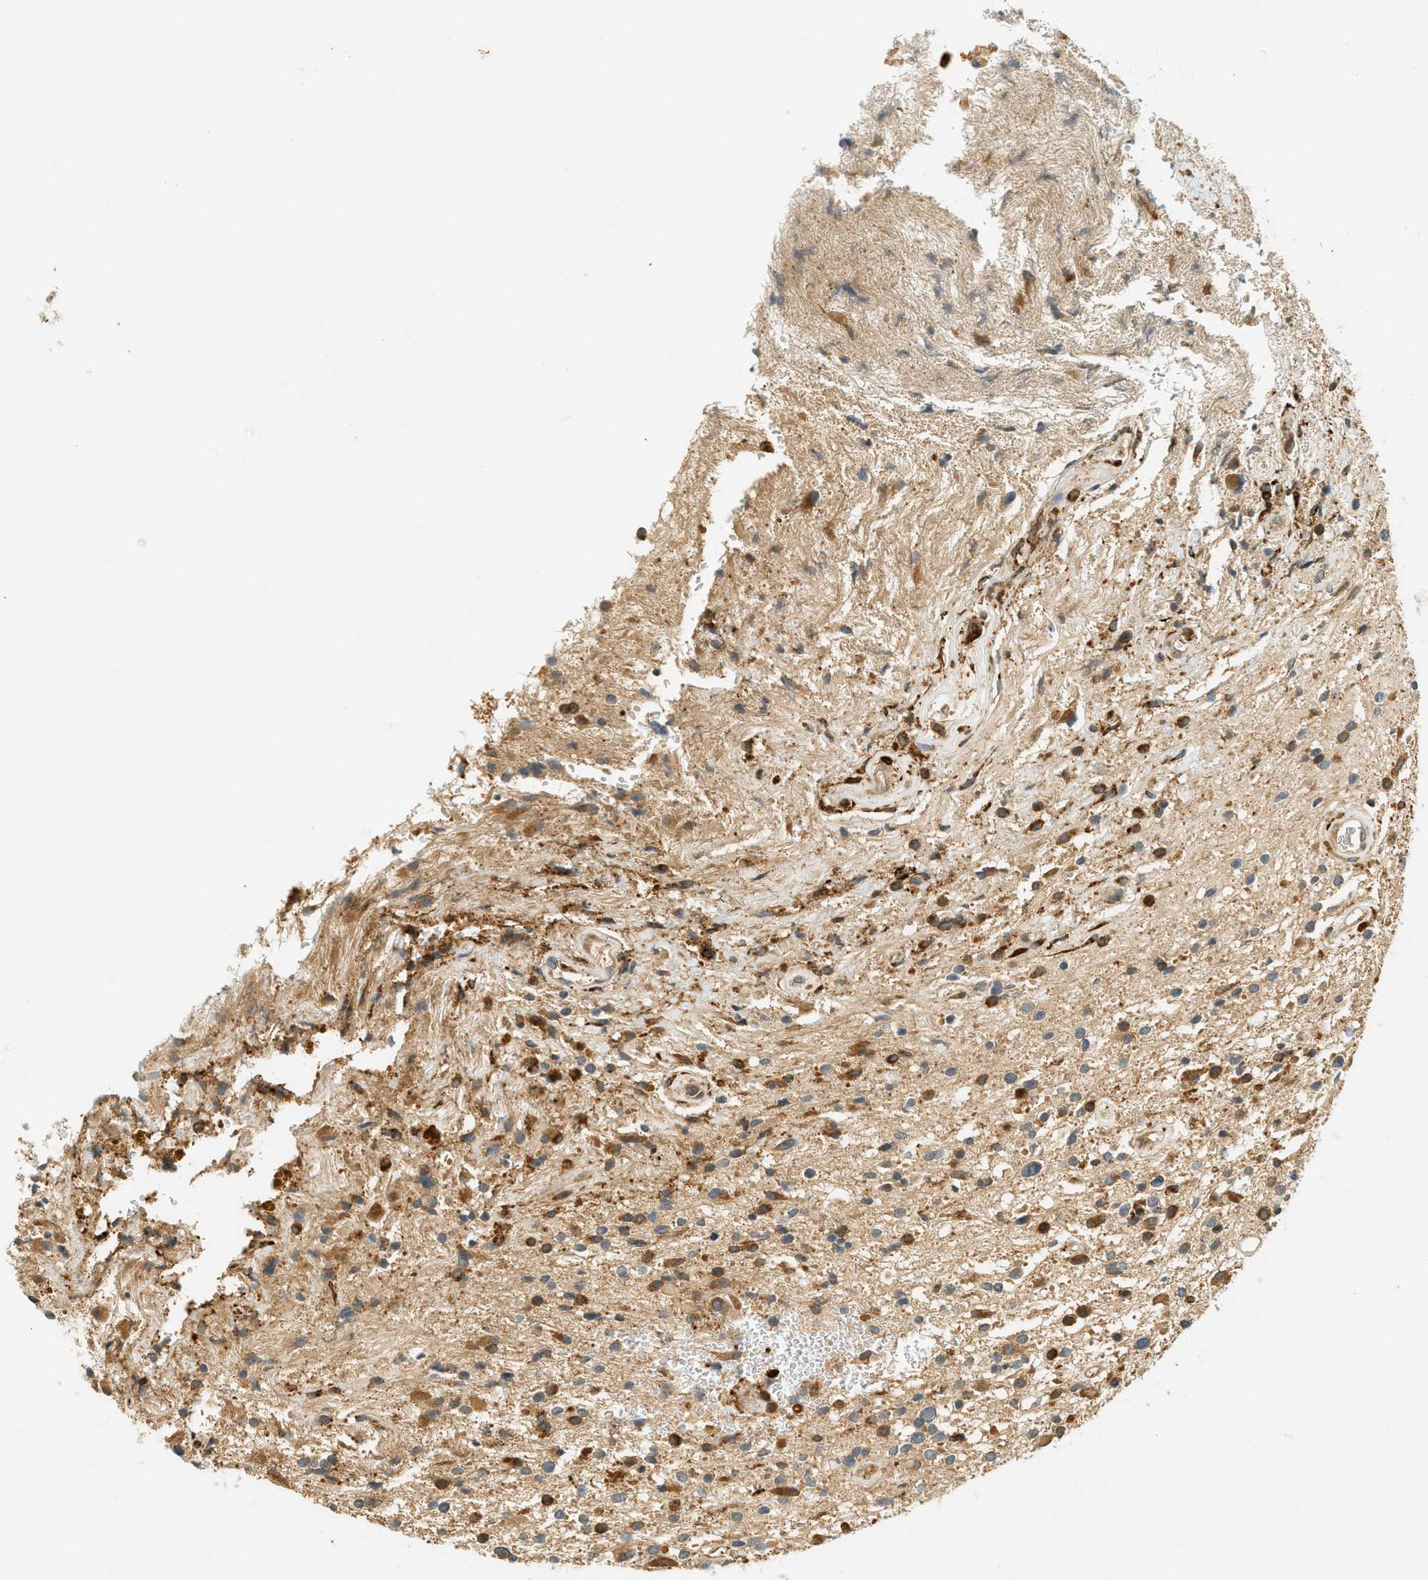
{"staining": {"intensity": "moderate", "quantity": "25%-75%", "location": "cytoplasmic/membranous"}, "tissue": "glioma", "cell_type": "Tumor cells", "image_type": "cancer", "snomed": [{"axis": "morphology", "description": "Glioma, malignant, High grade"}, {"axis": "topography", "description": "Brain"}], "caption": "A high-resolution micrograph shows immunohistochemistry staining of glioma, which exhibits moderate cytoplasmic/membranous staining in approximately 25%-75% of tumor cells.", "gene": "PDK1", "patient": {"sex": "male", "age": 33}}